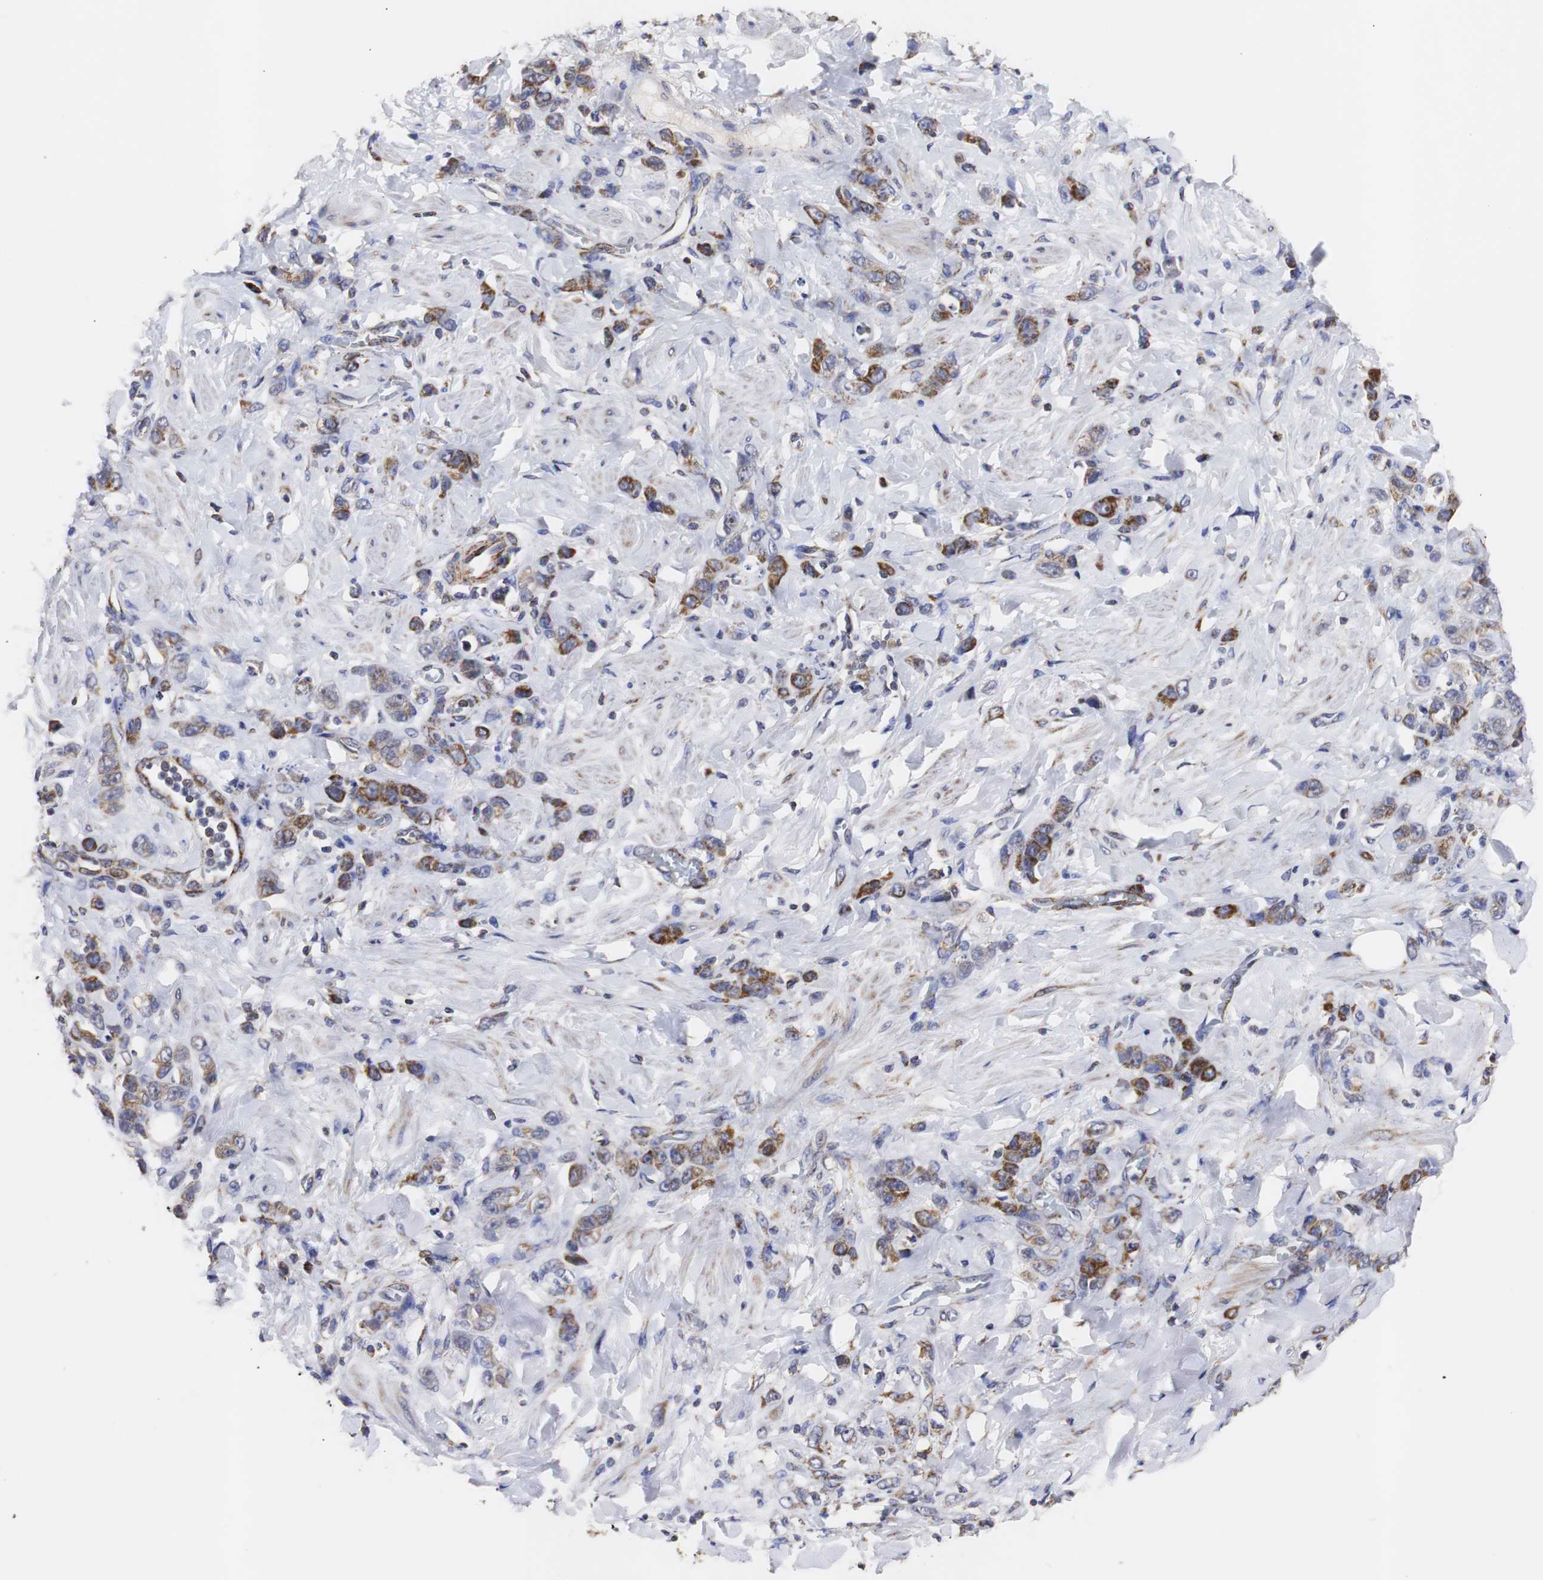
{"staining": {"intensity": "strong", "quantity": "25%-75%", "location": "cytoplasmic/membranous"}, "tissue": "stomach cancer", "cell_type": "Tumor cells", "image_type": "cancer", "snomed": [{"axis": "morphology", "description": "Adenocarcinoma, NOS"}, {"axis": "topography", "description": "Stomach"}], "caption": "Stomach cancer stained for a protein (brown) shows strong cytoplasmic/membranous positive expression in about 25%-75% of tumor cells.", "gene": "HSD17B10", "patient": {"sex": "male", "age": 82}}